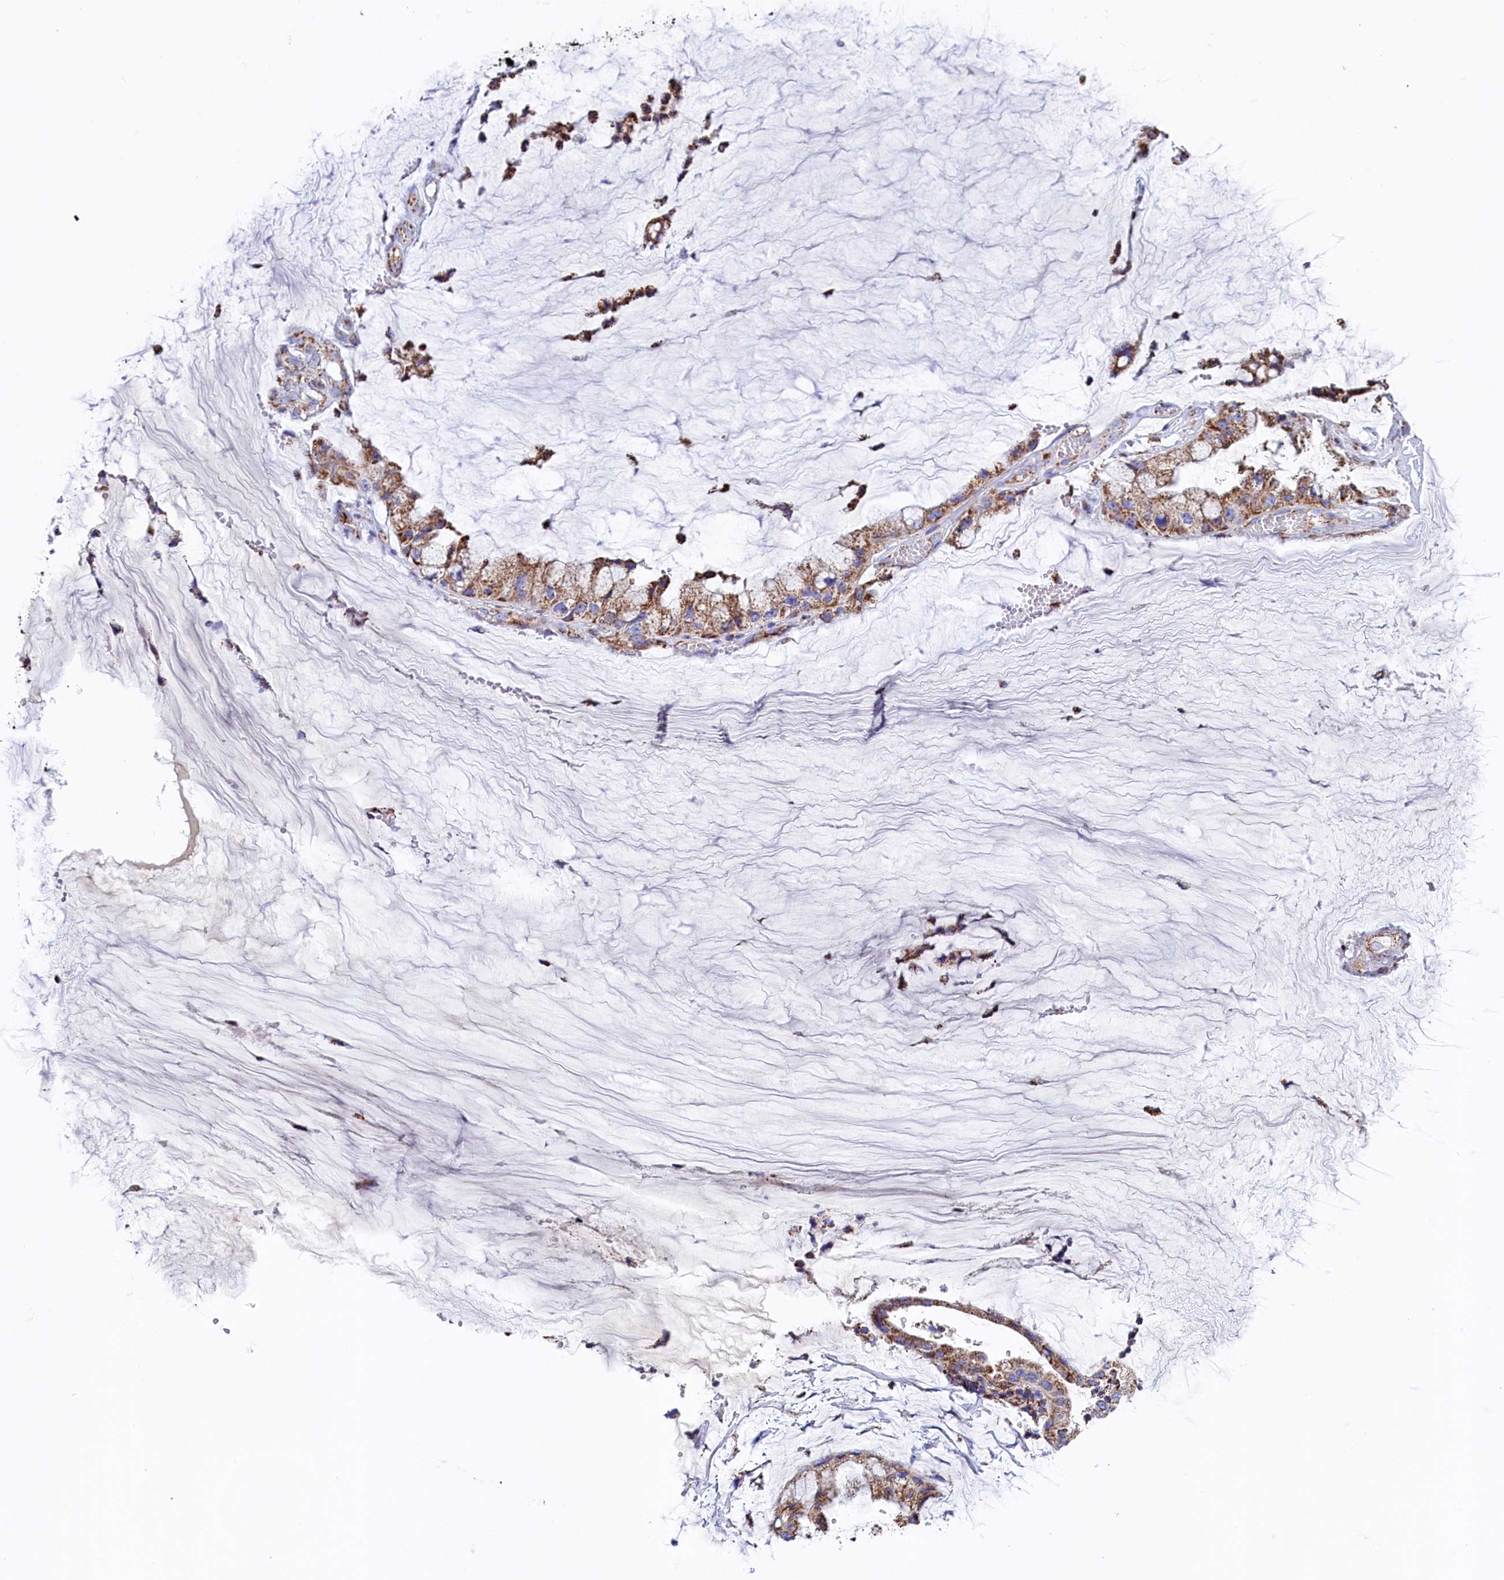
{"staining": {"intensity": "moderate", "quantity": ">75%", "location": "cytoplasmic/membranous"}, "tissue": "ovarian cancer", "cell_type": "Tumor cells", "image_type": "cancer", "snomed": [{"axis": "morphology", "description": "Cystadenocarcinoma, mucinous, NOS"}, {"axis": "topography", "description": "Ovary"}], "caption": "IHC of ovarian mucinous cystadenocarcinoma shows medium levels of moderate cytoplasmic/membranous positivity in about >75% of tumor cells.", "gene": "SLC39A3", "patient": {"sex": "female", "age": 39}}